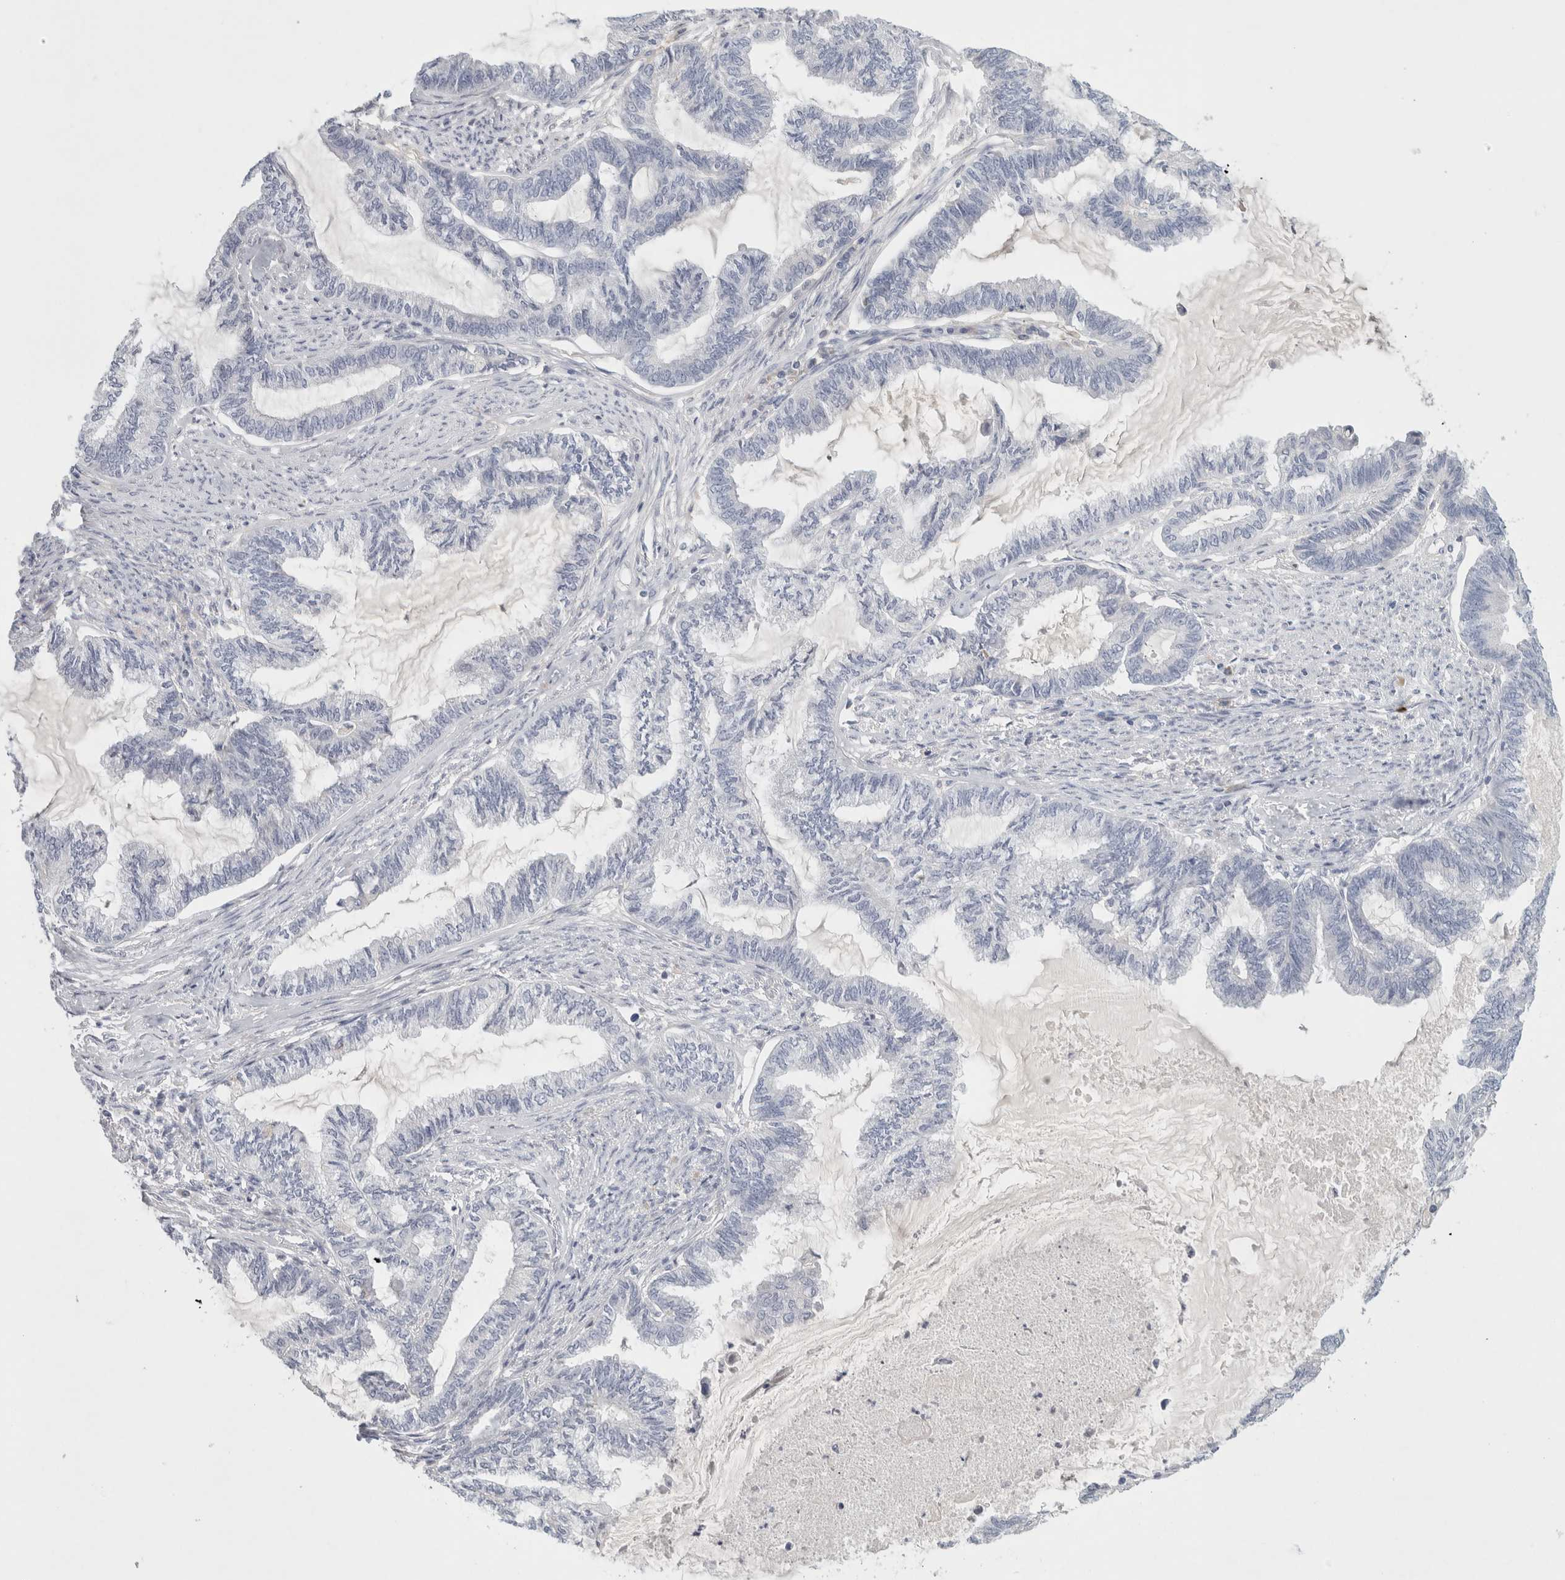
{"staining": {"intensity": "negative", "quantity": "none", "location": "none"}, "tissue": "endometrial cancer", "cell_type": "Tumor cells", "image_type": "cancer", "snomed": [{"axis": "morphology", "description": "Adenocarcinoma, NOS"}, {"axis": "topography", "description": "Endometrium"}], "caption": "Endometrial cancer (adenocarcinoma) was stained to show a protein in brown. There is no significant expression in tumor cells.", "gene": "FGL2", "patient": {"sex": "female", "age": 86}}